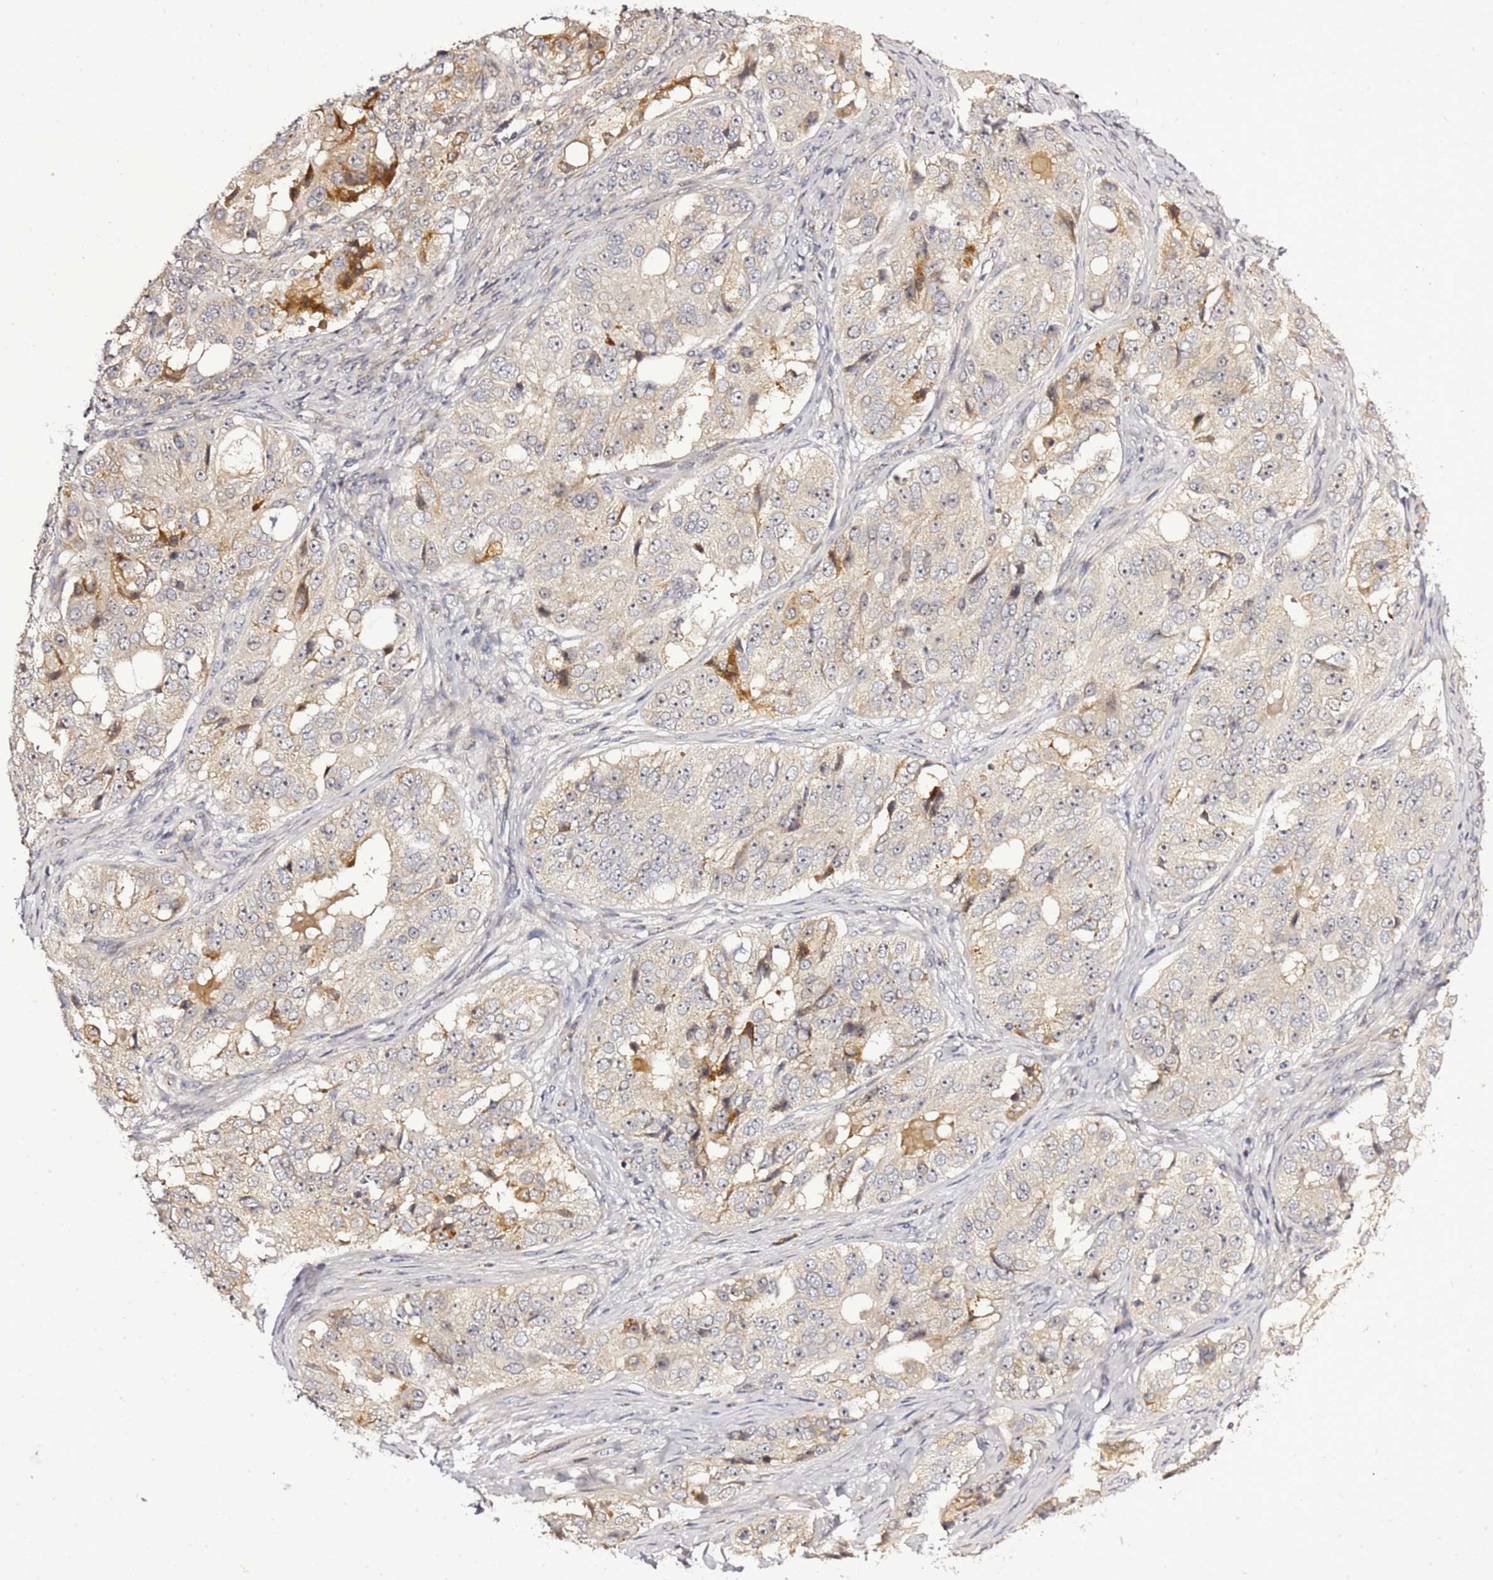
{"staining": {"intensity": "moderate", "quantity": "<25%", "location": "cytoplasmic/membranous"}, "tissue": "ovarian cancer", "cell_type": "Tumor cells", "image_type": "cancer", "snomed": [{"axis": "morphology", "description": "Carcinoma, endometroid"}, {"axis": "topography", "description": "Ovary"}], "caption": "Moderate cytoplasmic/membranous protein positivity is identified in about <25% of tumor cells in endometroid carcinoma (ovarian). The staining was performed using DAB (3,3'-diaminobenzidine), with brown indicating positive protein expression. Nuclei are stained blue with hematoxylin.", "gene": "NOL8", "patient": {"sex": "female", "age": 51}}